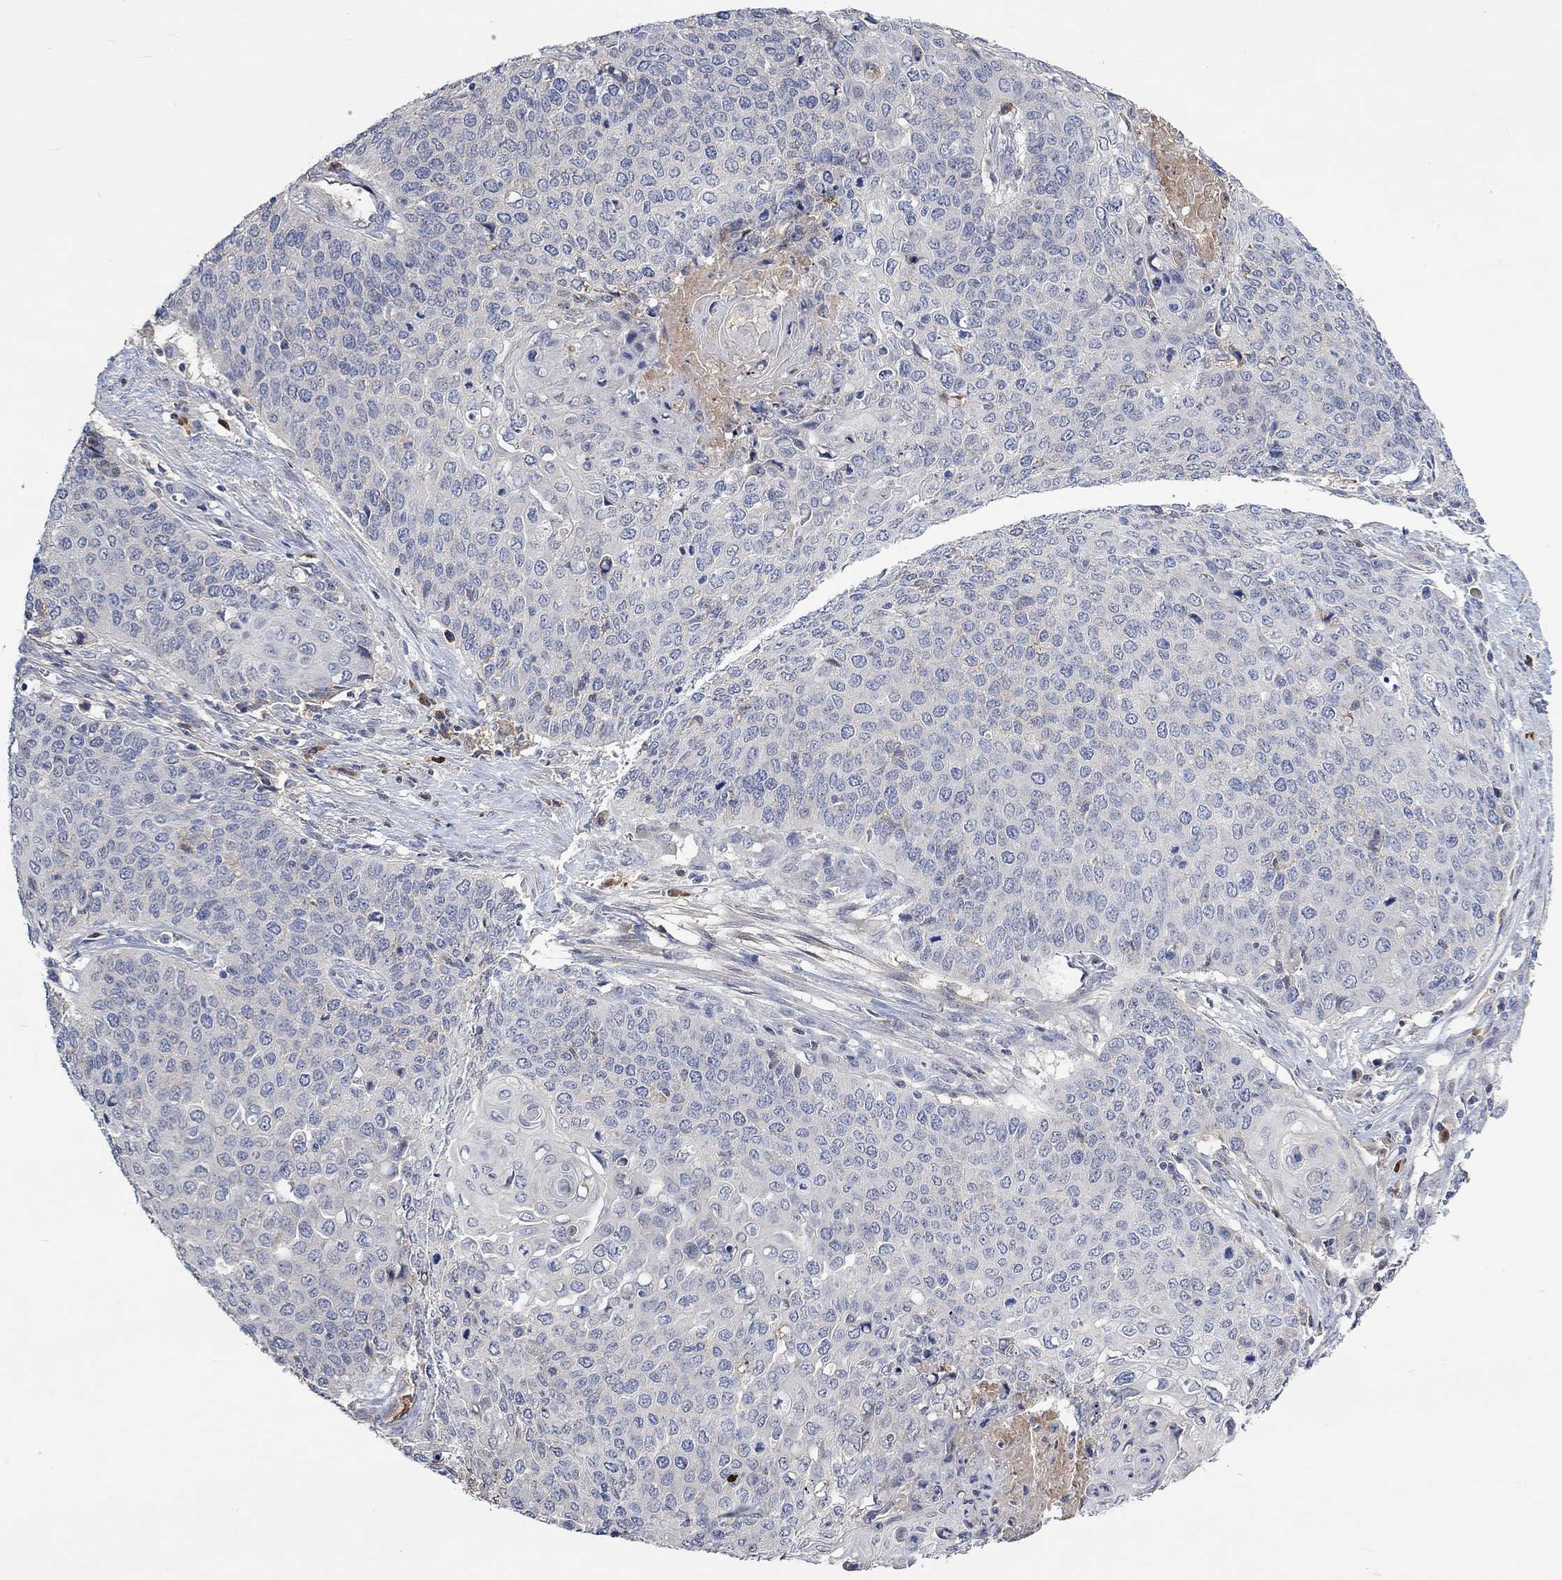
{"staining": {"intensity": "negative", "quantity": "none", "location": "none"}, "tissue": "cervical cancer", "cell_type": "Tumor cells", "image_type": "cancer", "snomed": [{"axis": "morphology", "description": "Squamous cell carcinoma, NOS"}, {"axis": "topography", "description": "Cervix"}], "caption": "Micrograph shows no significant protein staining in tumor cells of squamous cell carcinoma (cervical). (Brightfield microscopy of DAB immunohistochemistry at high magnification).", "gene": "MSTN", "patient": {"sex": "female", "age": 39}}